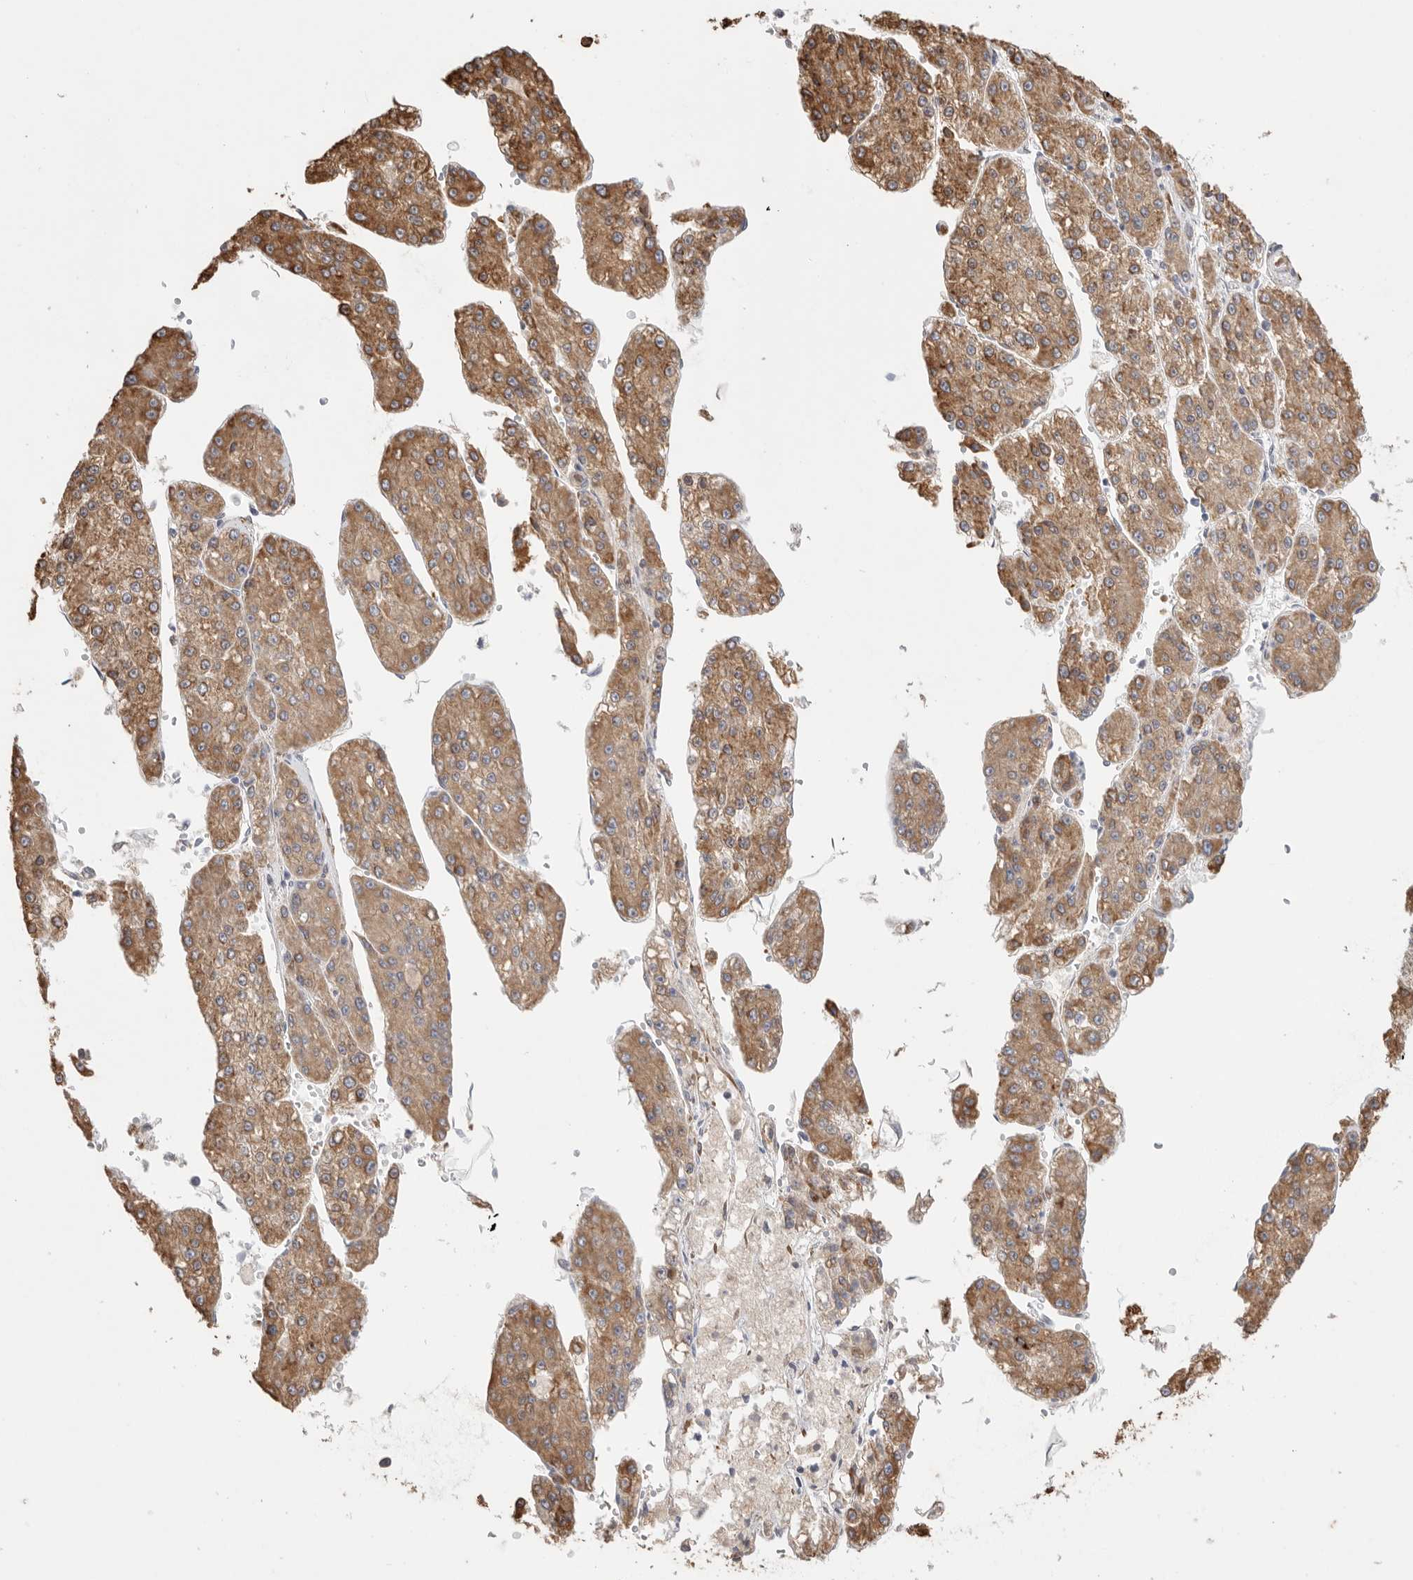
{"staining": {"intensity": "moderate", "quantity": ">75%", "location": "cytoplasmic/membranous"}, "tissue": "liver cancer", "cell_type": "Tumor cells", "image_type": "cancer", "snomed": [{"axis": "morphology", "description": "Carcinoma, Hepatocellular, NOS"}, {"axis": "topography", "description": "Liver"}], "caption": "Immunohistochemistry (IHC) image of neoplastic tissue: human hepatocellular carcinoma (liver) stained using immunohistochemistry shows medium levels of moderate protein expression localized specifically in the cytoplasmic/membranous of tumor cells, appearing as a cytoplasmic/membranous brown color.", "gene": "BLOC1S5", "patient": {"sex": "female", "age": 73}}